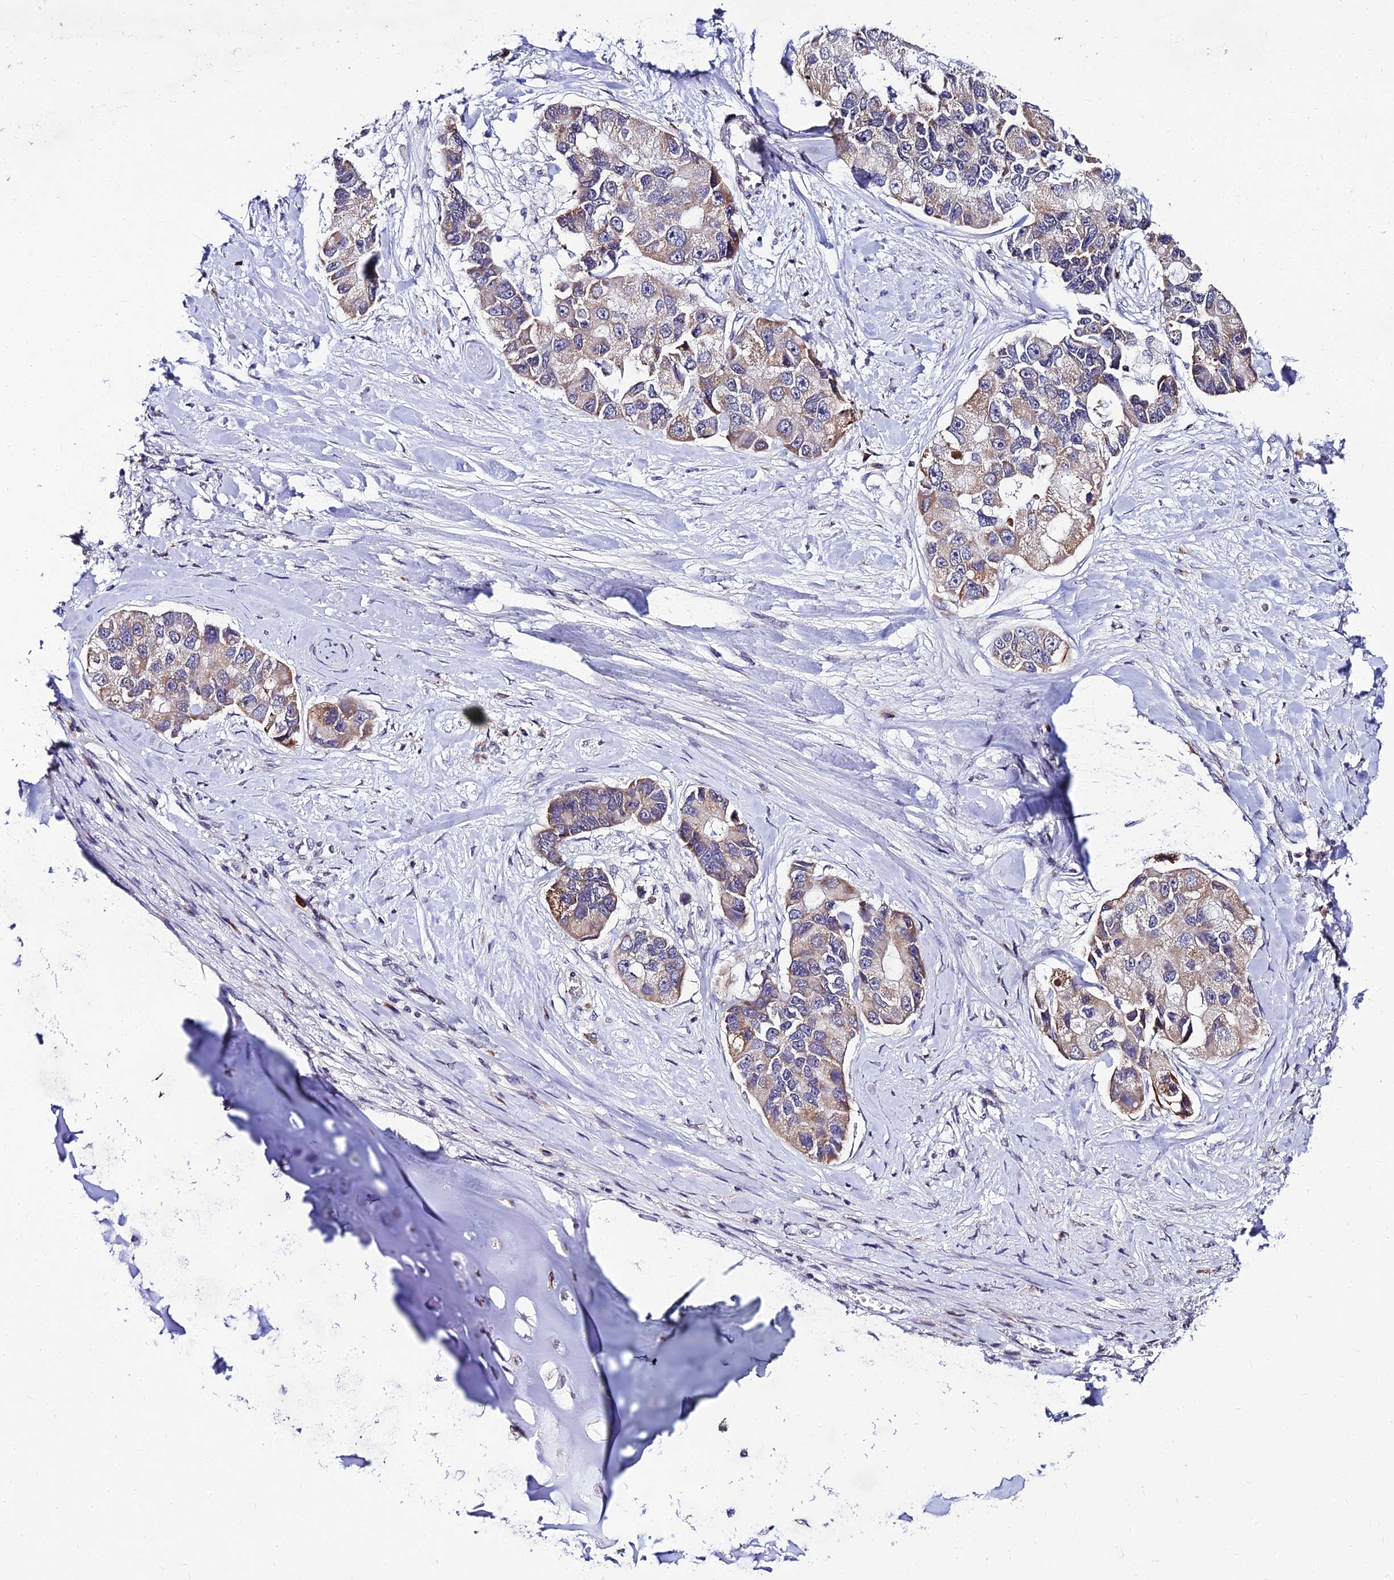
{"staining": {"intensity": "weak", "quantity": "25%-75%", "location": "cytoplasmic/membranous"}, "tissue": "lung cancer", "cell_type": "Tumor cells", "image_type": "cancer", "snomed": [{"axis": "morphology", "description": "Adenocarcinoma, NOS"}, {"axis": "topography", "description": "Lung"}], "caption": "Lung cancer stained with IHC exhibits weak cytoplasmic/membranous staining in about 25%-75% of tumor cells. (IHC, brightfield microscopy, high magnification).", "gene": "CDNF", "patient": {"sex": "female", "age": 54}}